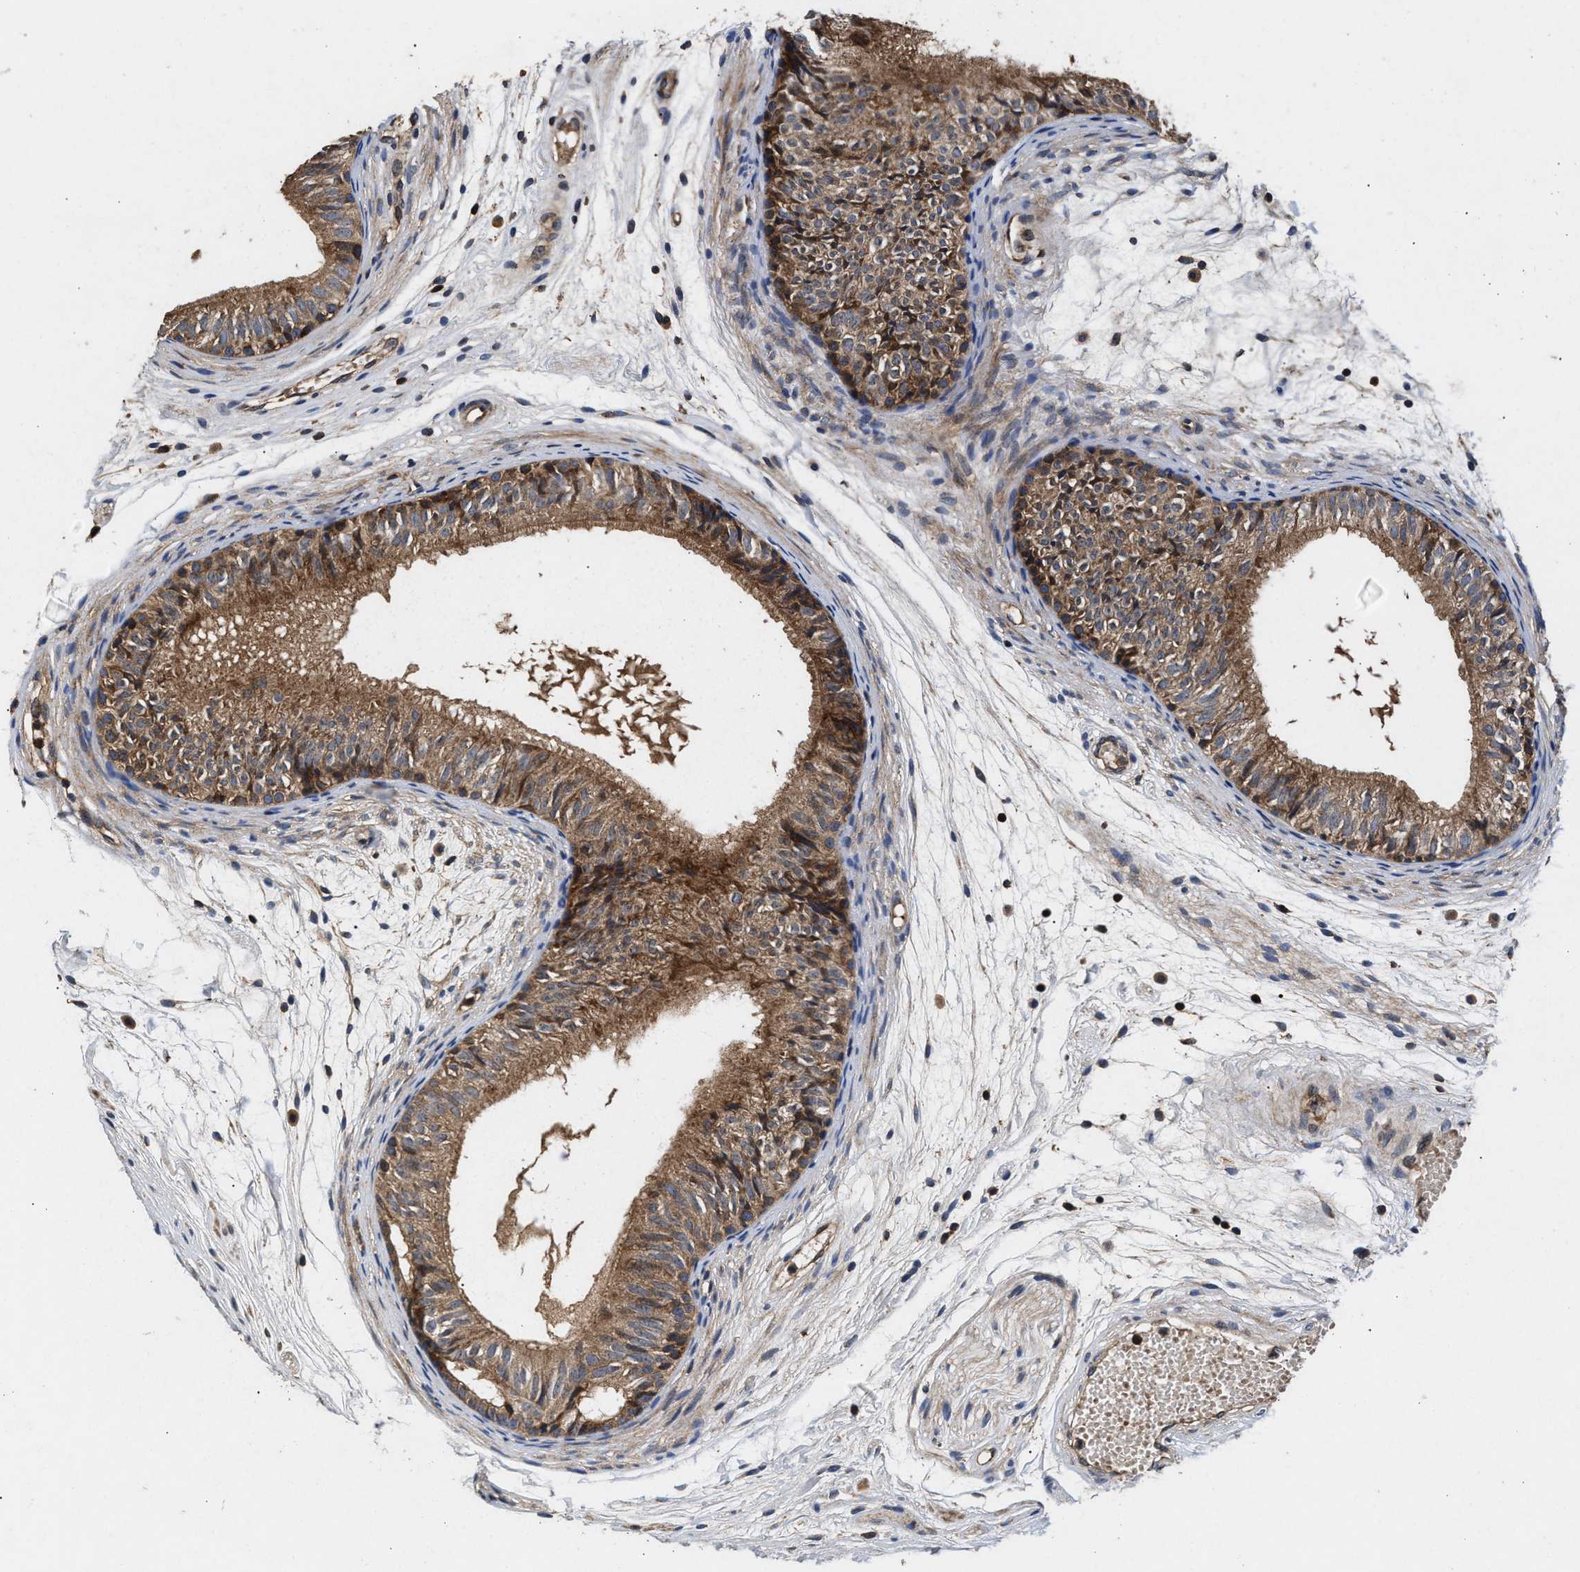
{"staining": {"intensity": "moderate", "quantity": ">75%", "location": "cytoplasmic/membranous"}, "tissue": "epididymis", "cell_type": "Glandular cells", "image_type": "normal", "snomed": [{"axis": "morphology", "description": "Normal tissue, NOS"}, {"axis": "morphology", "description": "Atrophy, NOS"}, {"axis": "topography", "description": "Testis"}, {"axis": "topography", "description": "Epididymis"}], "caption": "The image demonstrates staining of unremarkable epididymis, revealing moderate cytoplasmic/membranous protein positivity (brown color) within glandular cells. (DAB IHC, brown staining for protein, blue staining for nuclei).", "gene": "NFKB2", "patient": {"sex": "male", "age": 18}}